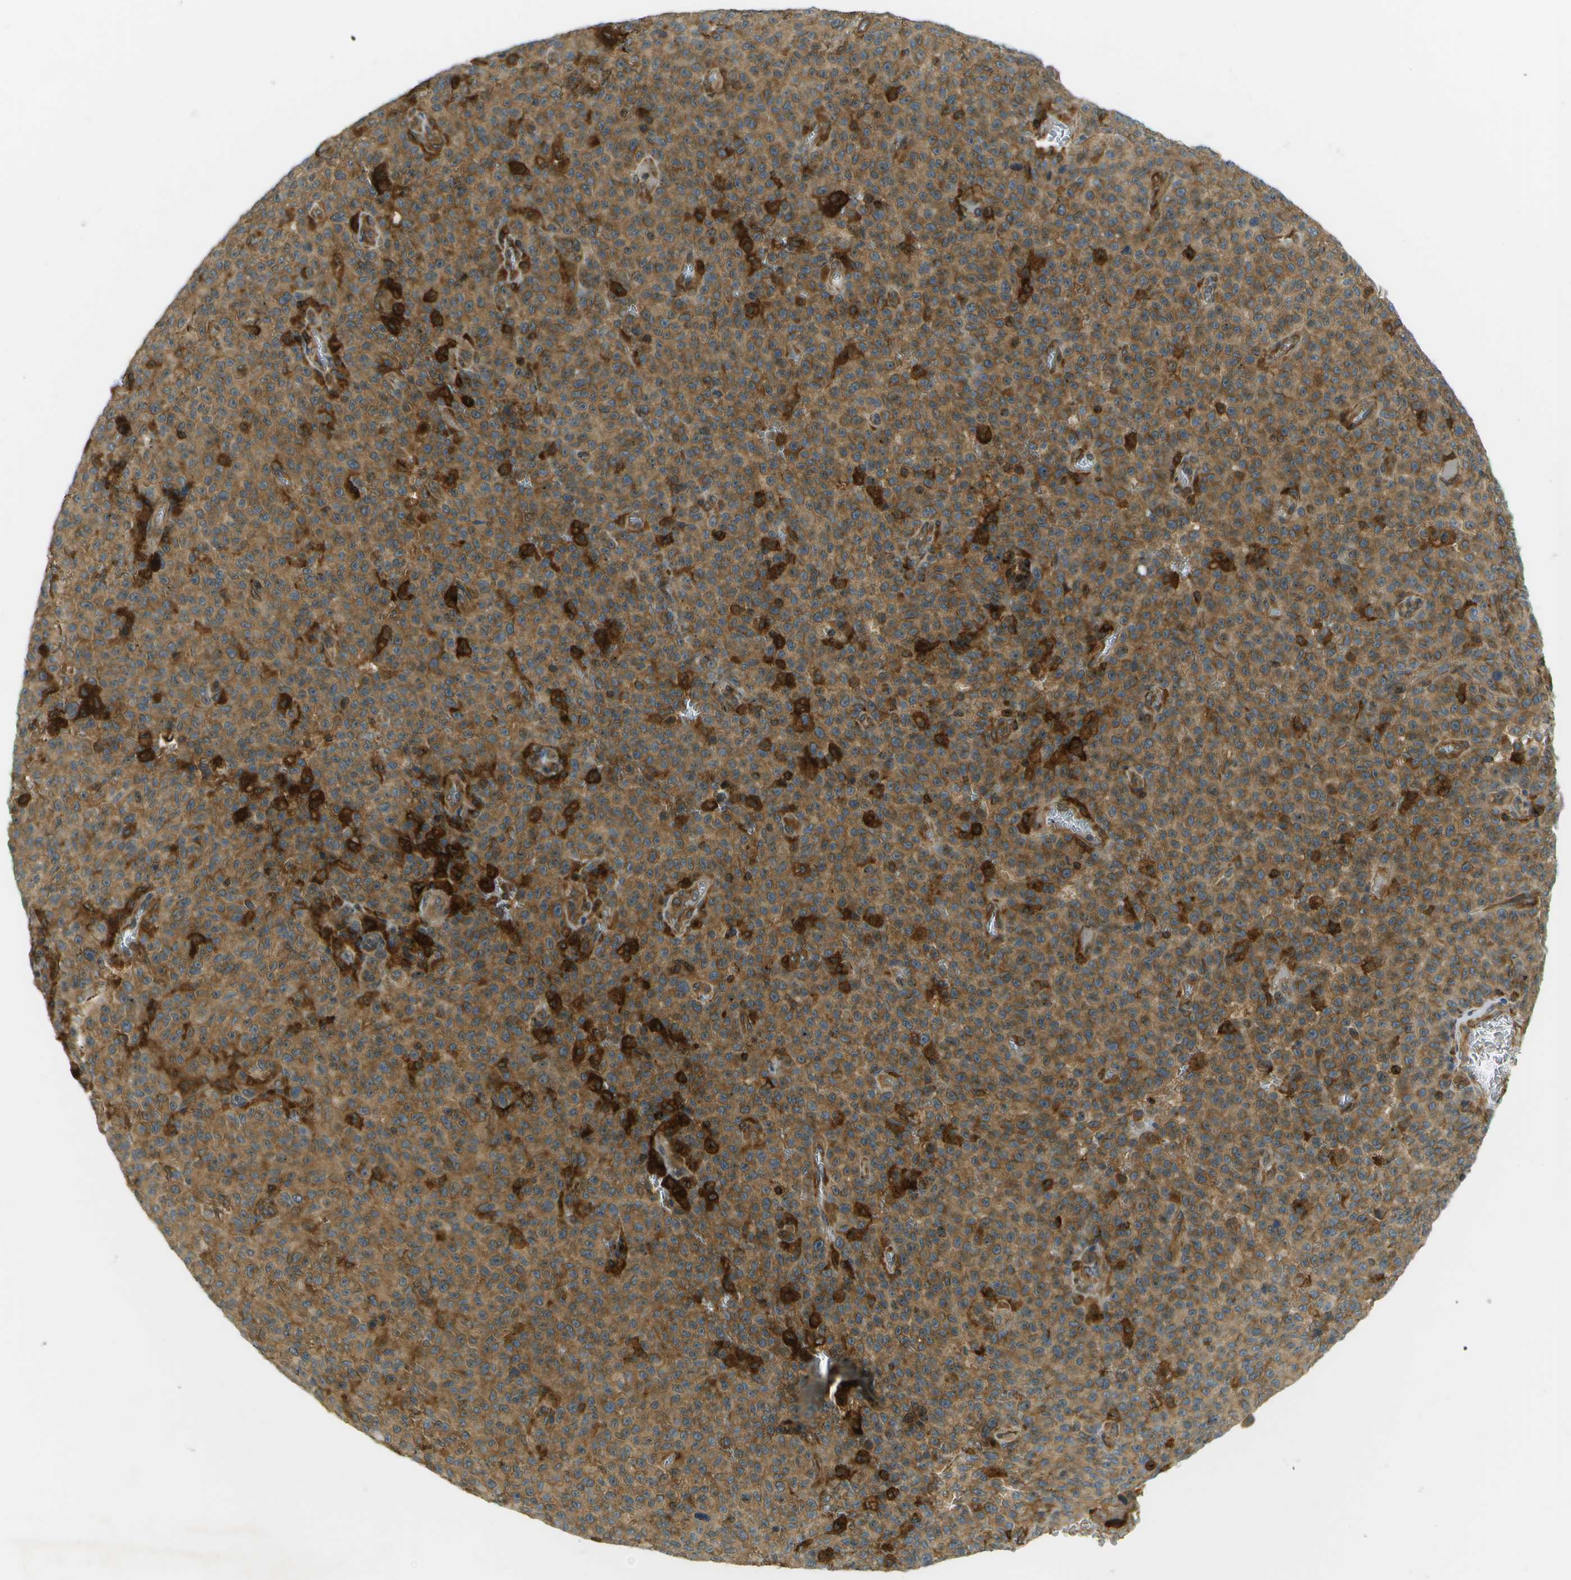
{"staining": {"intensity": "moderate", "quantity": ">75%", "location": "cytoplasmic/membranous"}, "tissue": "melanoma", "cell_type": "Tumor cells", "image_type": "cancer", "snomed": [{"axis": "morphology", "description": "Malignant melanoma, NOS"}, {"axis": "topography", "description": "Skin"}], "caption": "Immunohistochemistry of human malignant melanoma shows medium levels of moderate cytoplasmic/membranous expression in about >75% of tumor cells.", "gene": "TMTC1", "patient": {"sex": "female", "age": 82}}